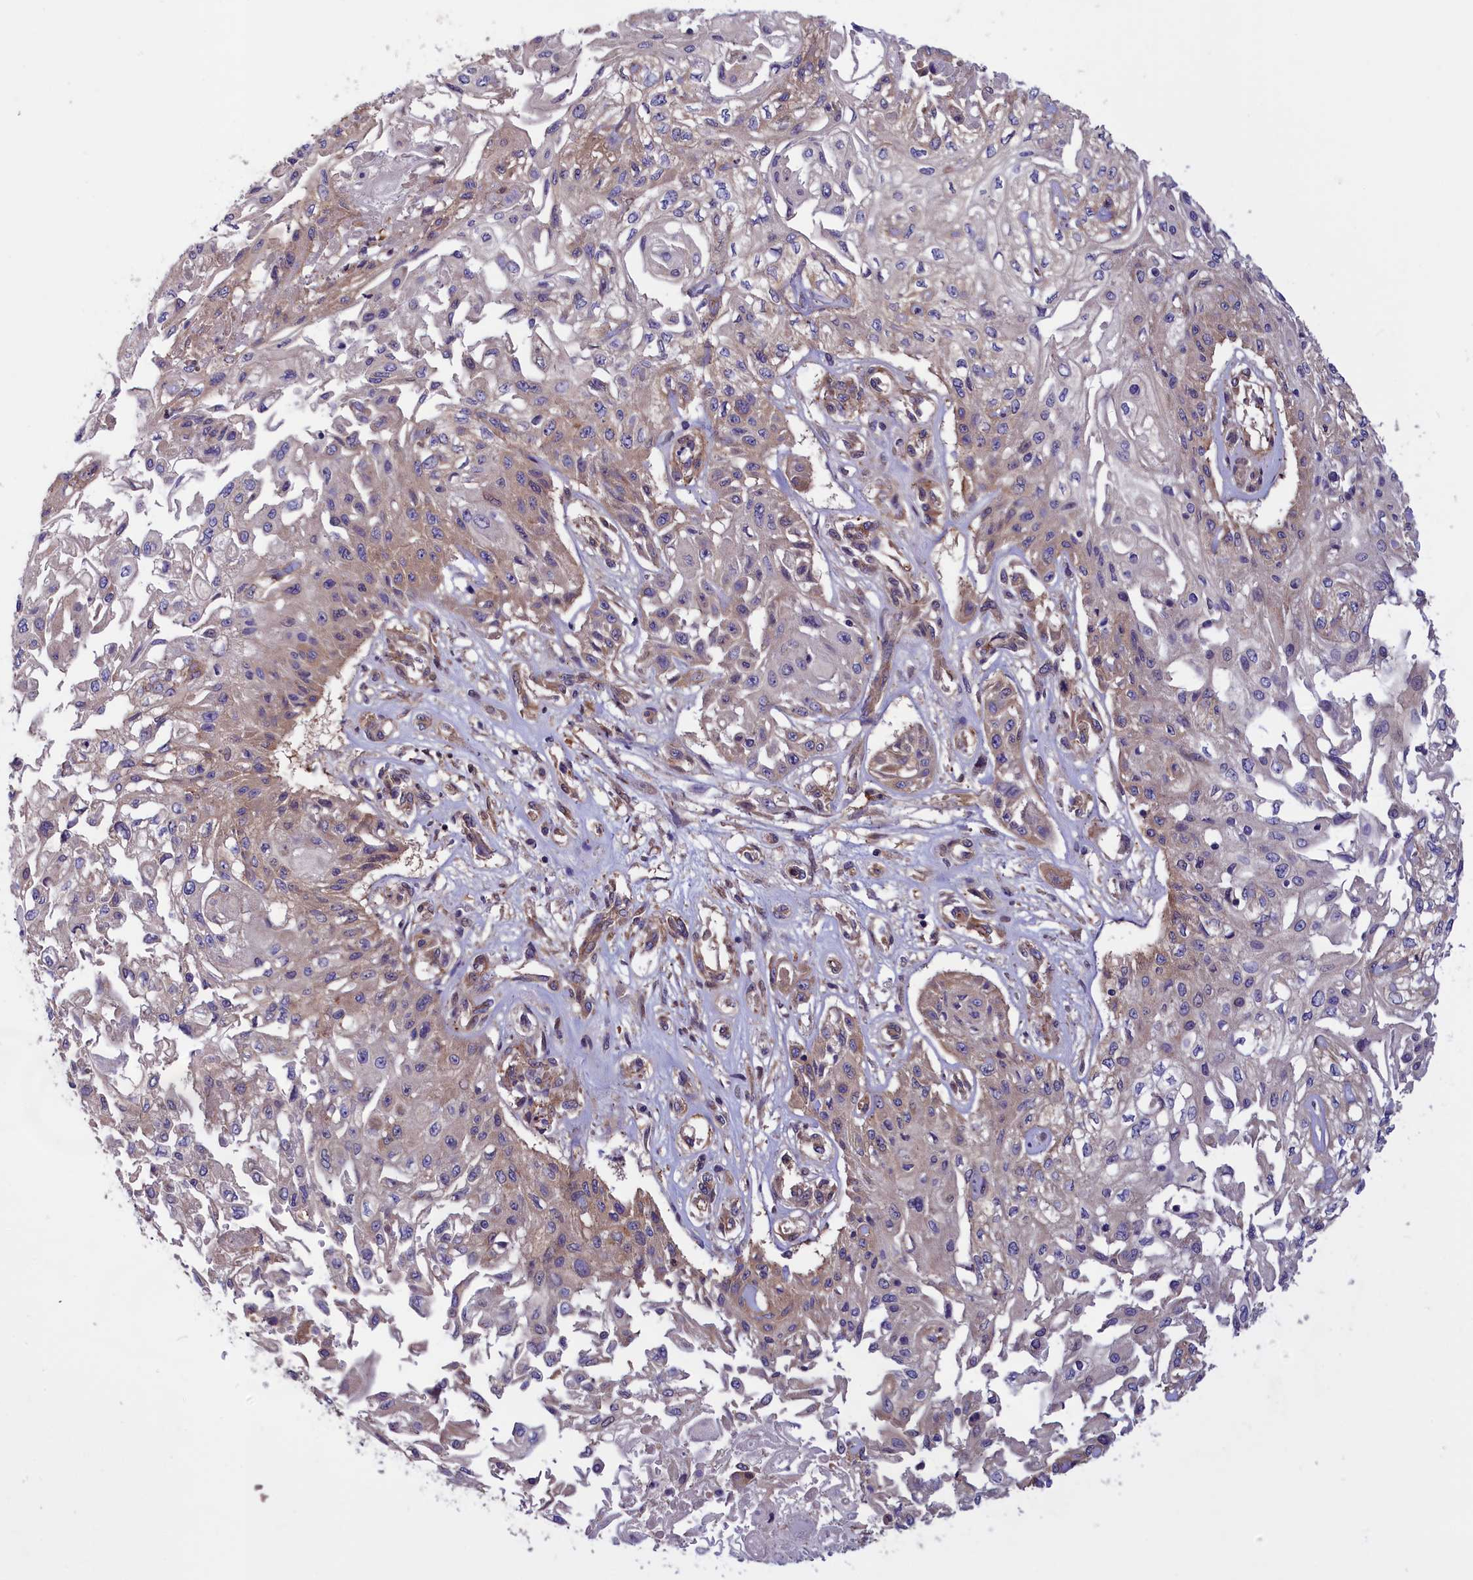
{"staining": {"intensity": "weak", "quantity": "25%-75%", "location": "cytoplasmic/membranous"}, "tissue": "skin cancer", "cell_type": "Tumor cells", "image_type": "cancer", "snomed": [{"axis": "morphology", "description": "Squamous cell carcinoma, NOS"}, {"axis": "morphology", "description": "Squamous cell carcinoma, metastatic, NOS"}, {"axis": "topography", "description": "Skin"}, {"axis": "topography", "description": "Lymph node"}], "caption": "Immunohistochemical staining of human squamous cell carcinoma (skin) demonstrates weak cytoplasmic/membranous protein positivity in about 25%-75% of tumor cells.", "gene": "AMDHD2", "patient": {"sex": "male", "age": 75}}